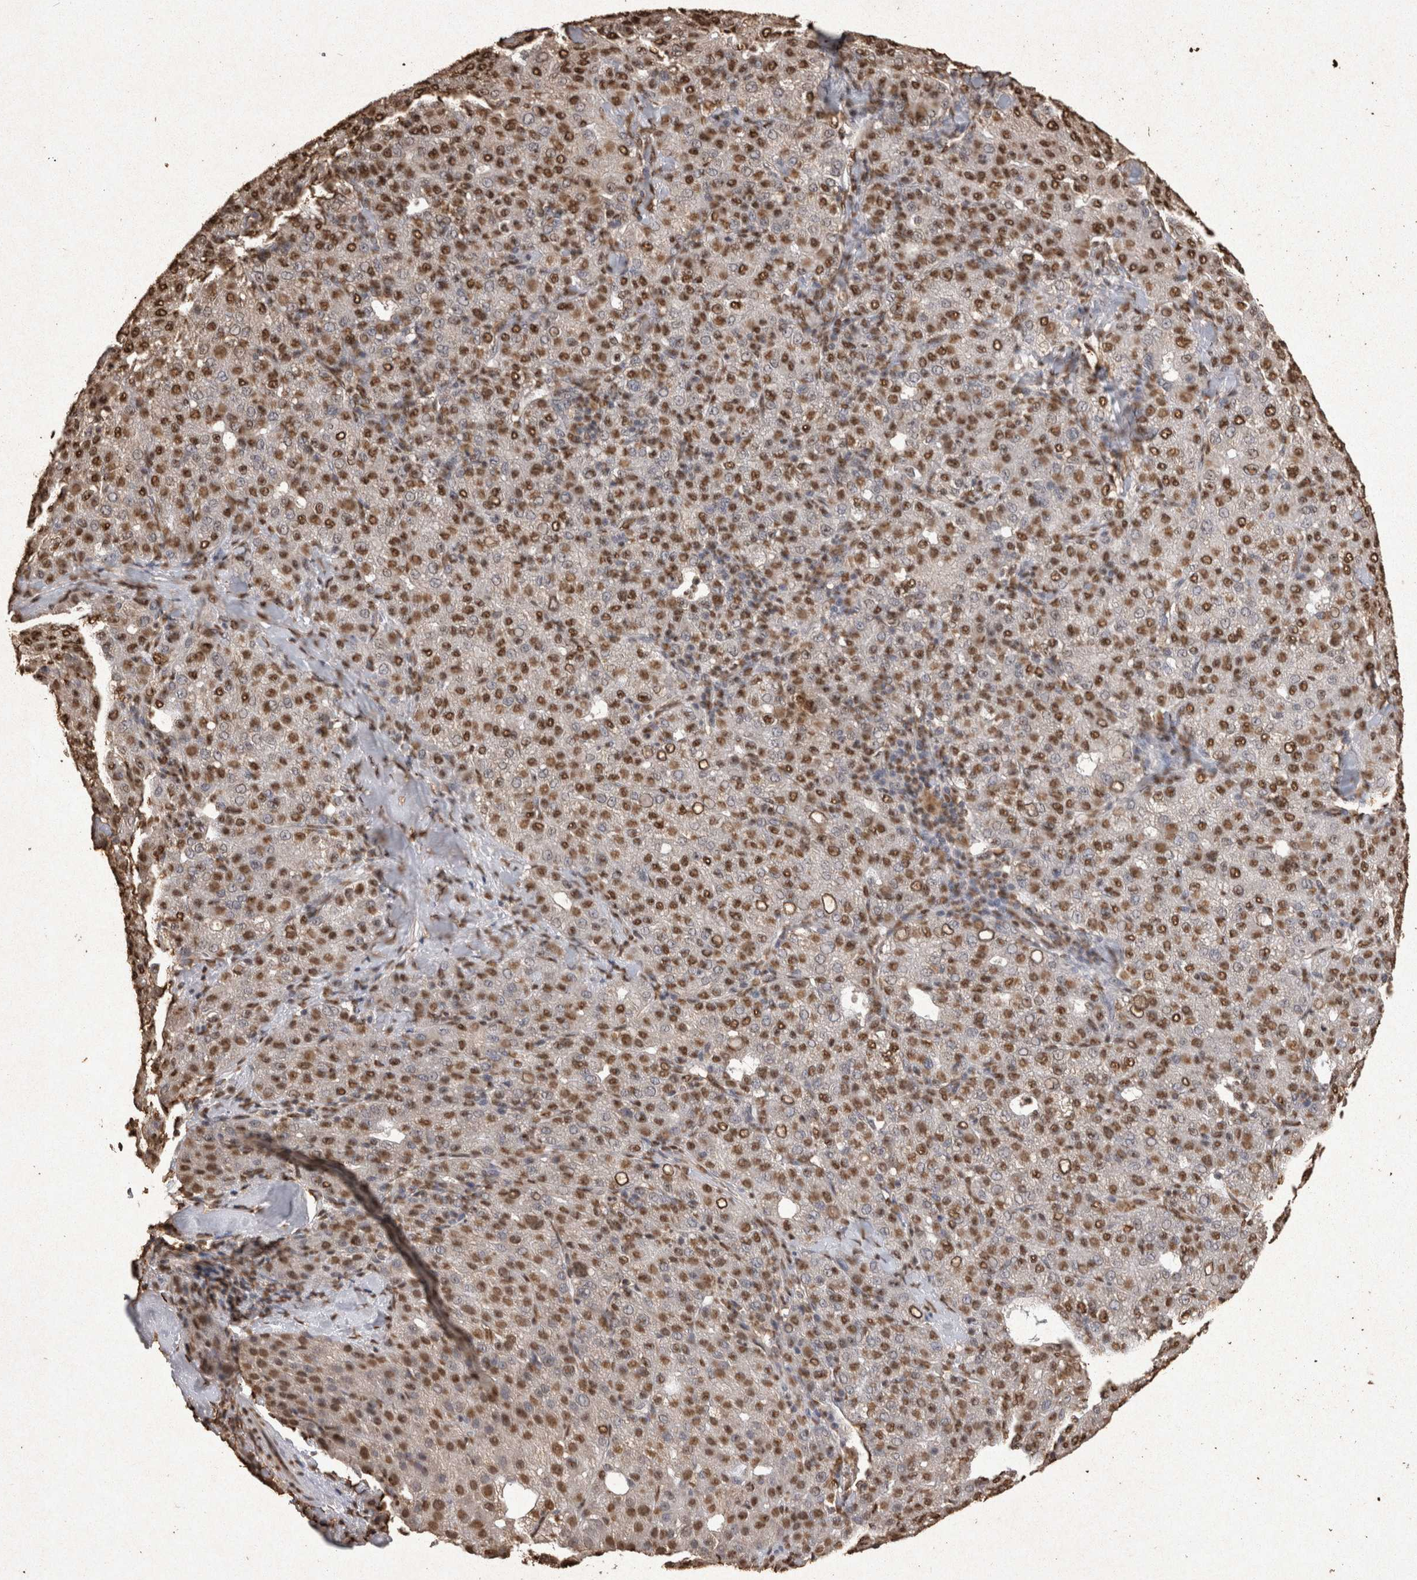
{"staining": {"intensity": "moderate", "quantity": ">75%", "location": "nuclear"}, "tissue": "liver cancer", "cell_type": "Tumor cells", "image_type": "cancer", "snomed": [{"axis": "morphology", "description": "Carcinoma, Hepatocellular, NOS"}, {"axis": "topography", "description": "Liver"}], "caption": "An image of human liver cancer stained for a protein shows moderate nuclear brown staining in tumor cells.", "gene": "OAS2", "patient": {"sex": "male", "age": 65}}